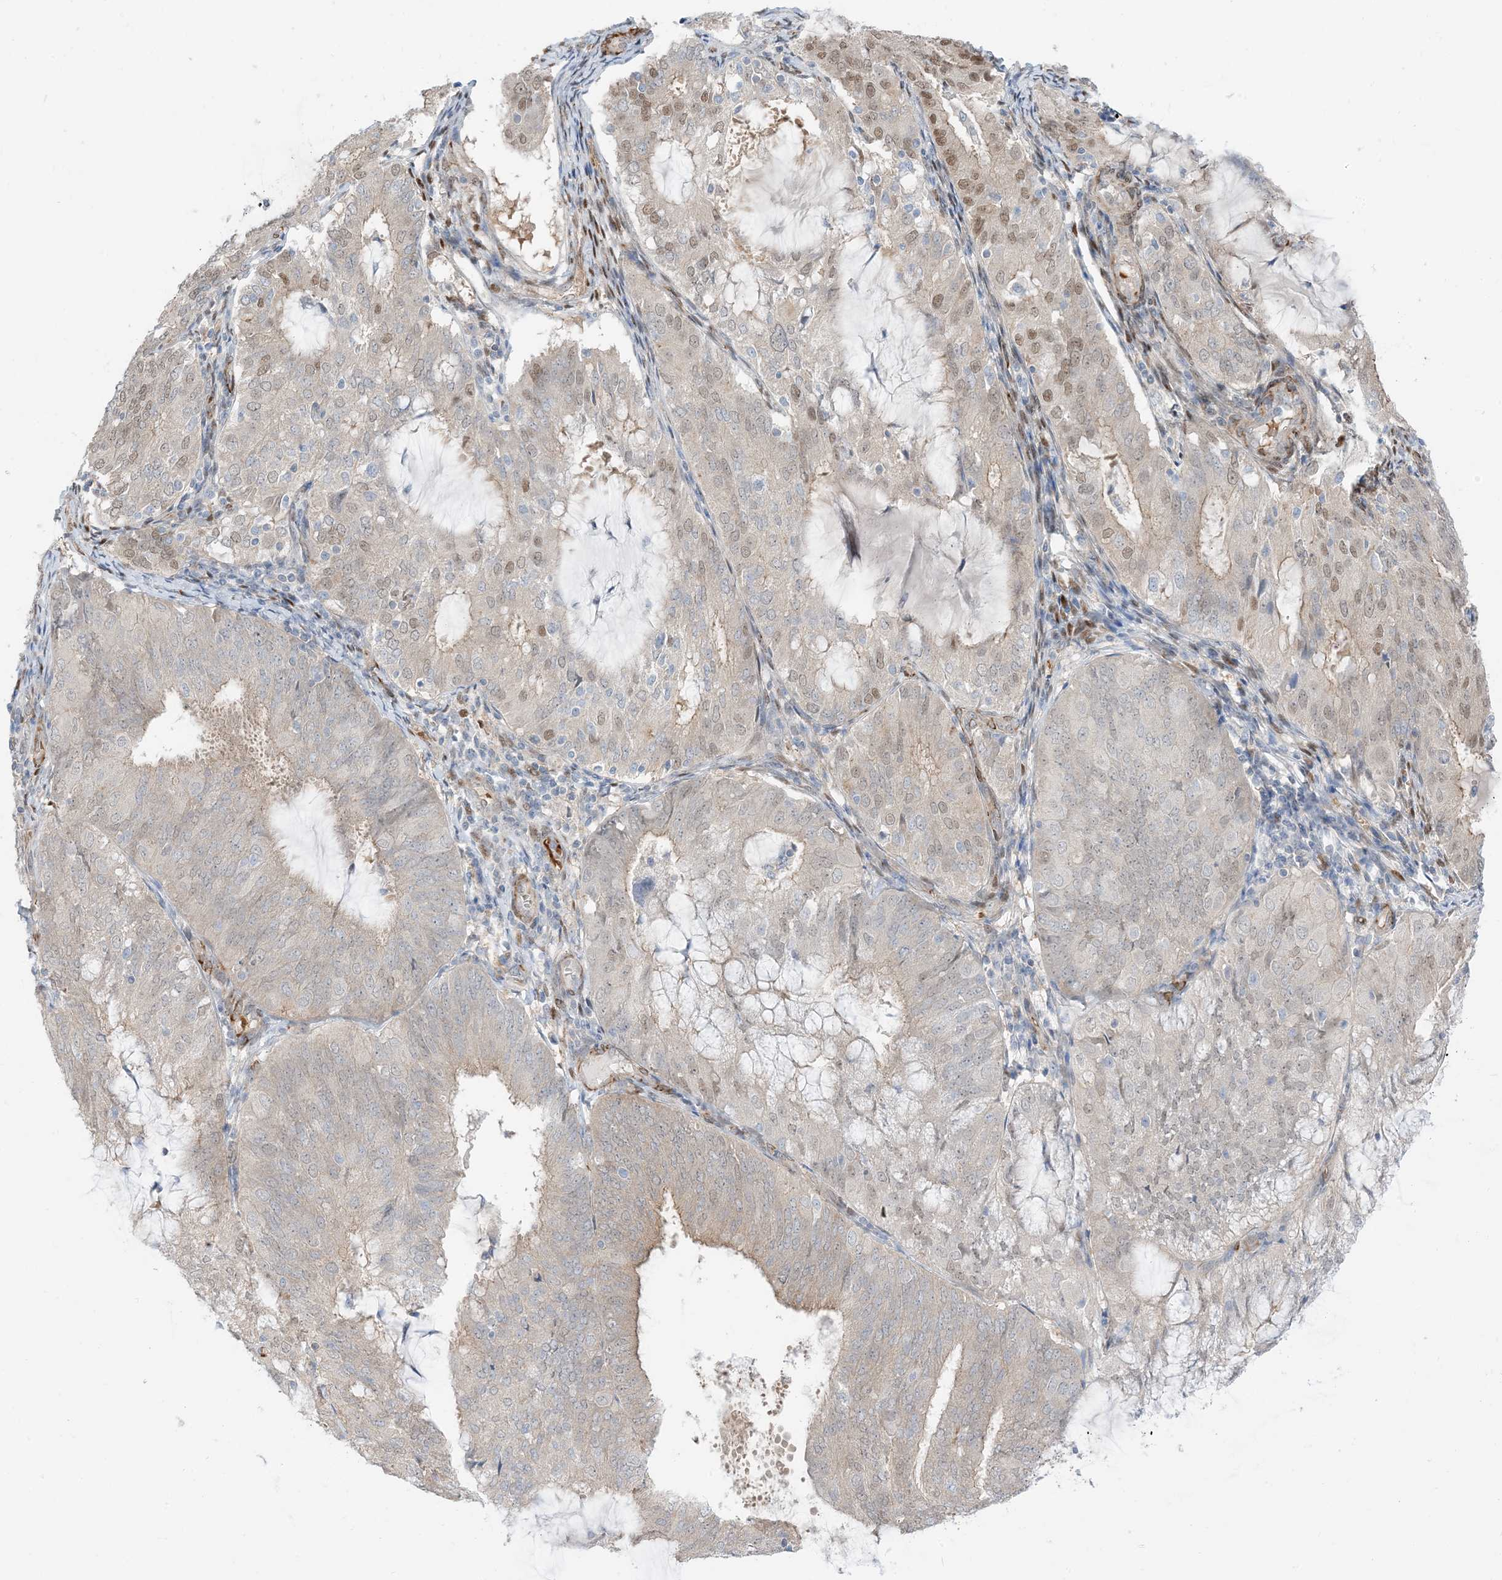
{"staining": {"intensity": "weak", "quantity": "<25%", "location": "nuclear"}, "tissue": "endometrial cancer", "cell_type": "Tumor cells", "image_type": "cancer", "snomed": [{"axis": "morphology", "description": "Adenocarcinoma, NOS"}, {"axis": "topography", "description": "Endometrium"}], "caption": "High magnification brightfield microscopy of endometrial adenocarcinoma stained with DAB (brown) and counterstained with hematoxylin (blue): tumor cells show no significant expression.", "gene": "RIN1", "patient": {"sex": "female", "age": 81}}